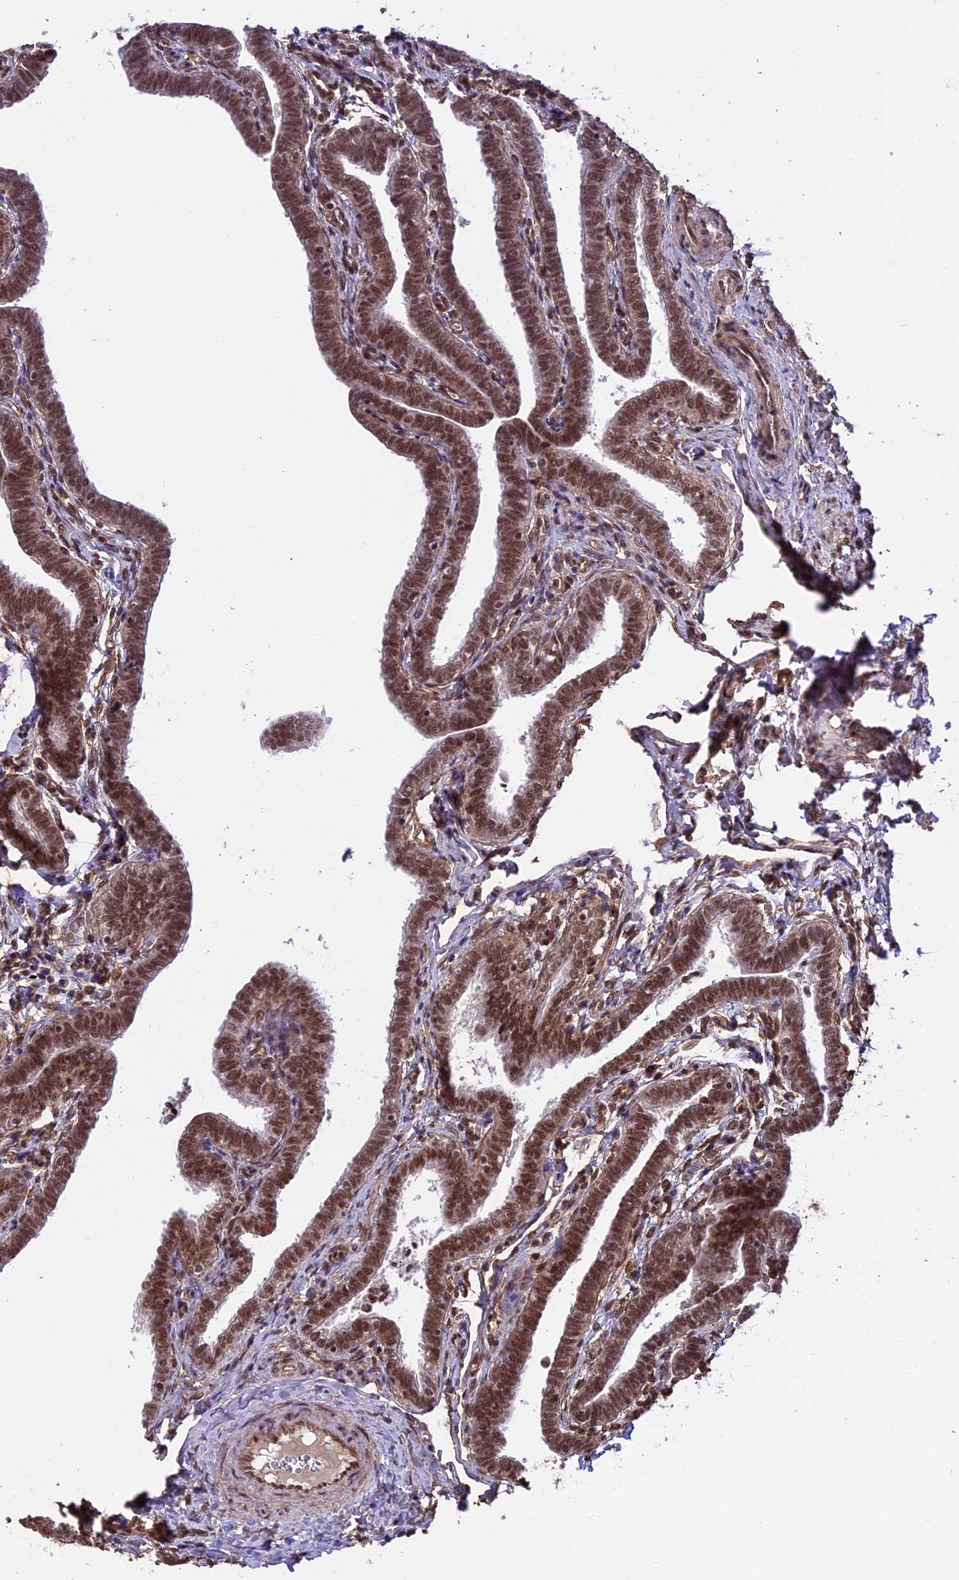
{"staining": {"intensity": "strong", "quantity": ">75%", "location": "nuclear"}, "tissue": "fallopian tube", "cell_type": "Glandular cells", "image_type": "normal", "snomed": [{"axis": "morphology", "description": "Normal tissue, NOS"}, {"axis": "topography", "description": "Fallopian tube"}], "caption": "Fallopian tube stained with DAB immunohistochemistry (IHC) reveals high levels of strong nuclear expression in approximately >75% of glandular cells.", "gene": "MPHOSPH8", "patient": {"sex": "female", "age": 36}}